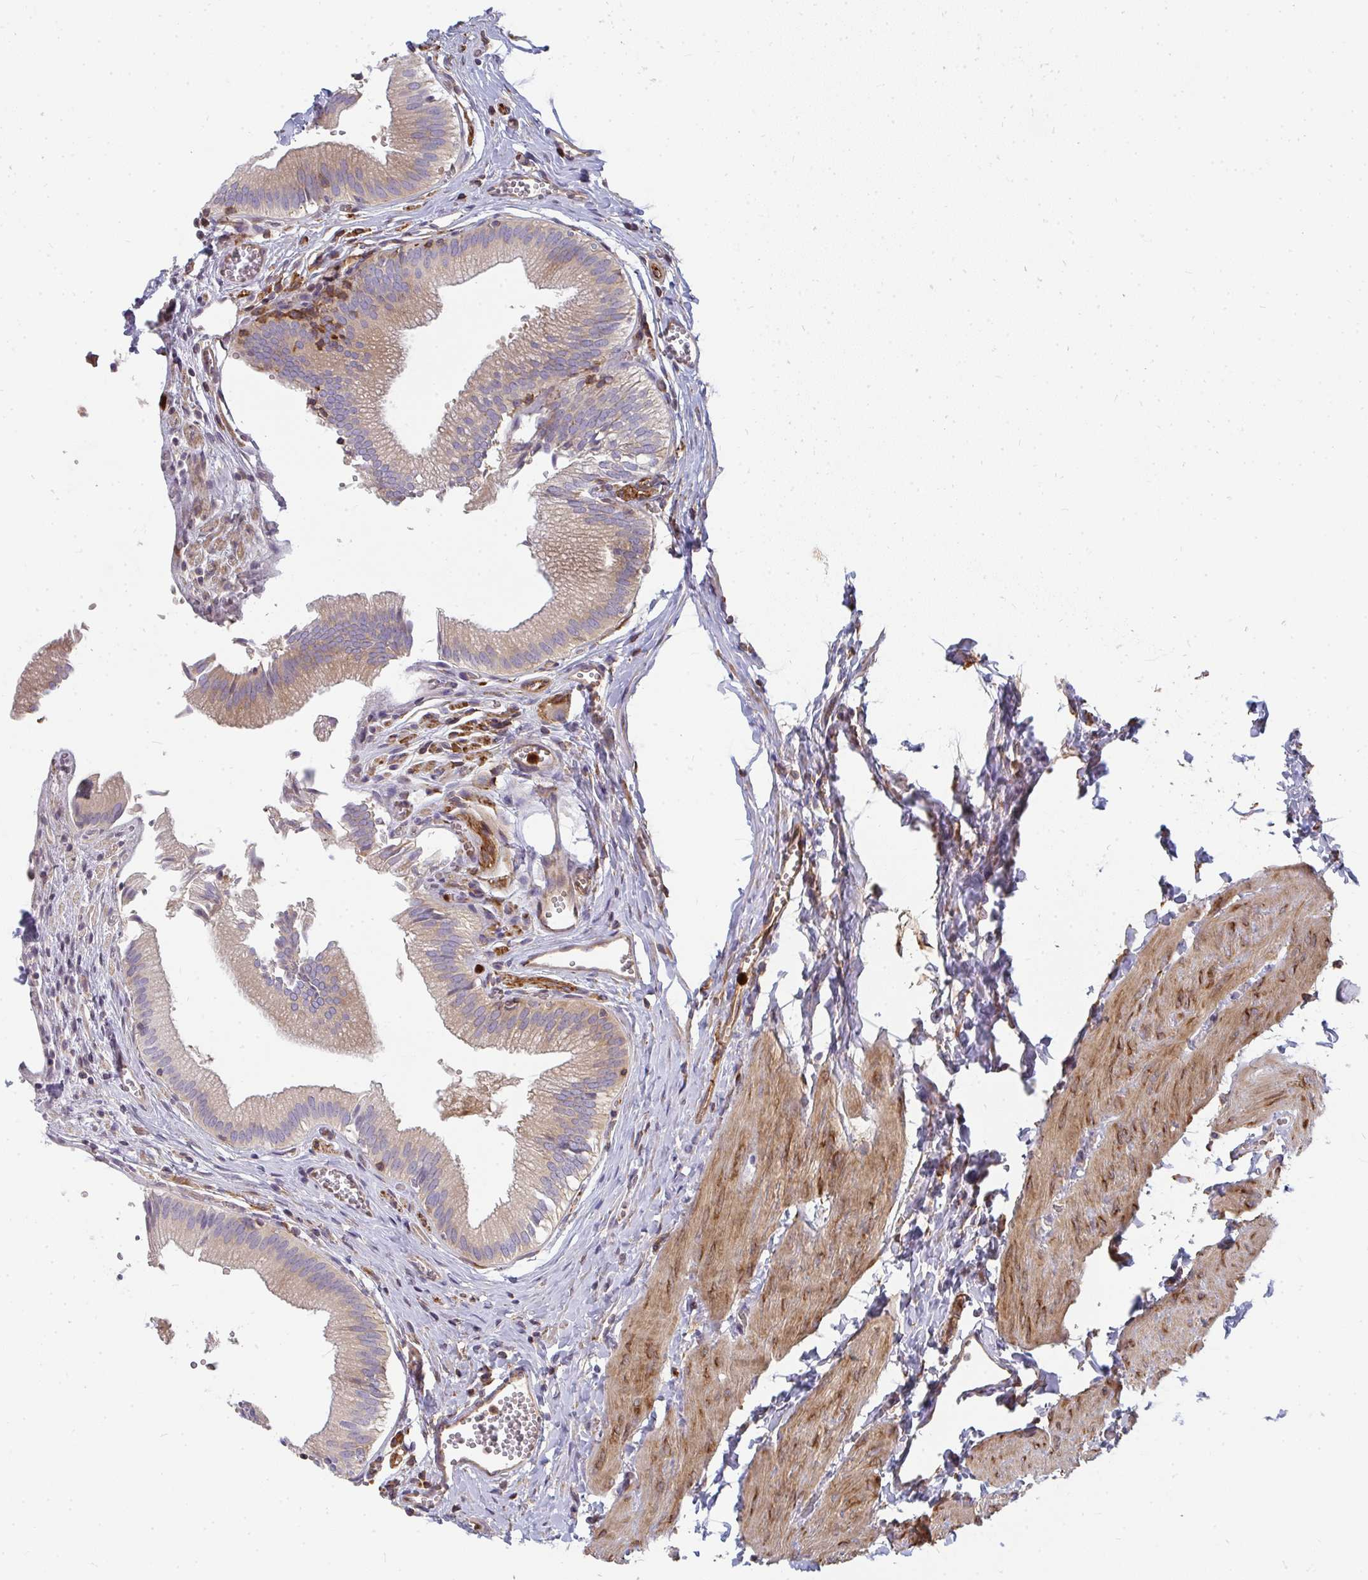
{"staining": {"intensity": "moderate", "quantity": "25%-75%", "location": "cytoplasmic/membranous"}, "tissue": "gallbladder", "cell_type": "Glandular cells", "image_type": "normal", "snomed": [{"axis": "morphology", "description": "Normal tissue, NOS"}, {"axis": "topography", "description": "Gallbladder"}, {"axis": "topography", "description": "Peripheral nerve tissue"}], "caption": "A photomicrograph of human gallbladder stained for a protein shows moderate cytoplasmic/membranous brown staining in glandular cells.", "gene": "CSF3R", "patient": {"sex": "male", "age": 17}}